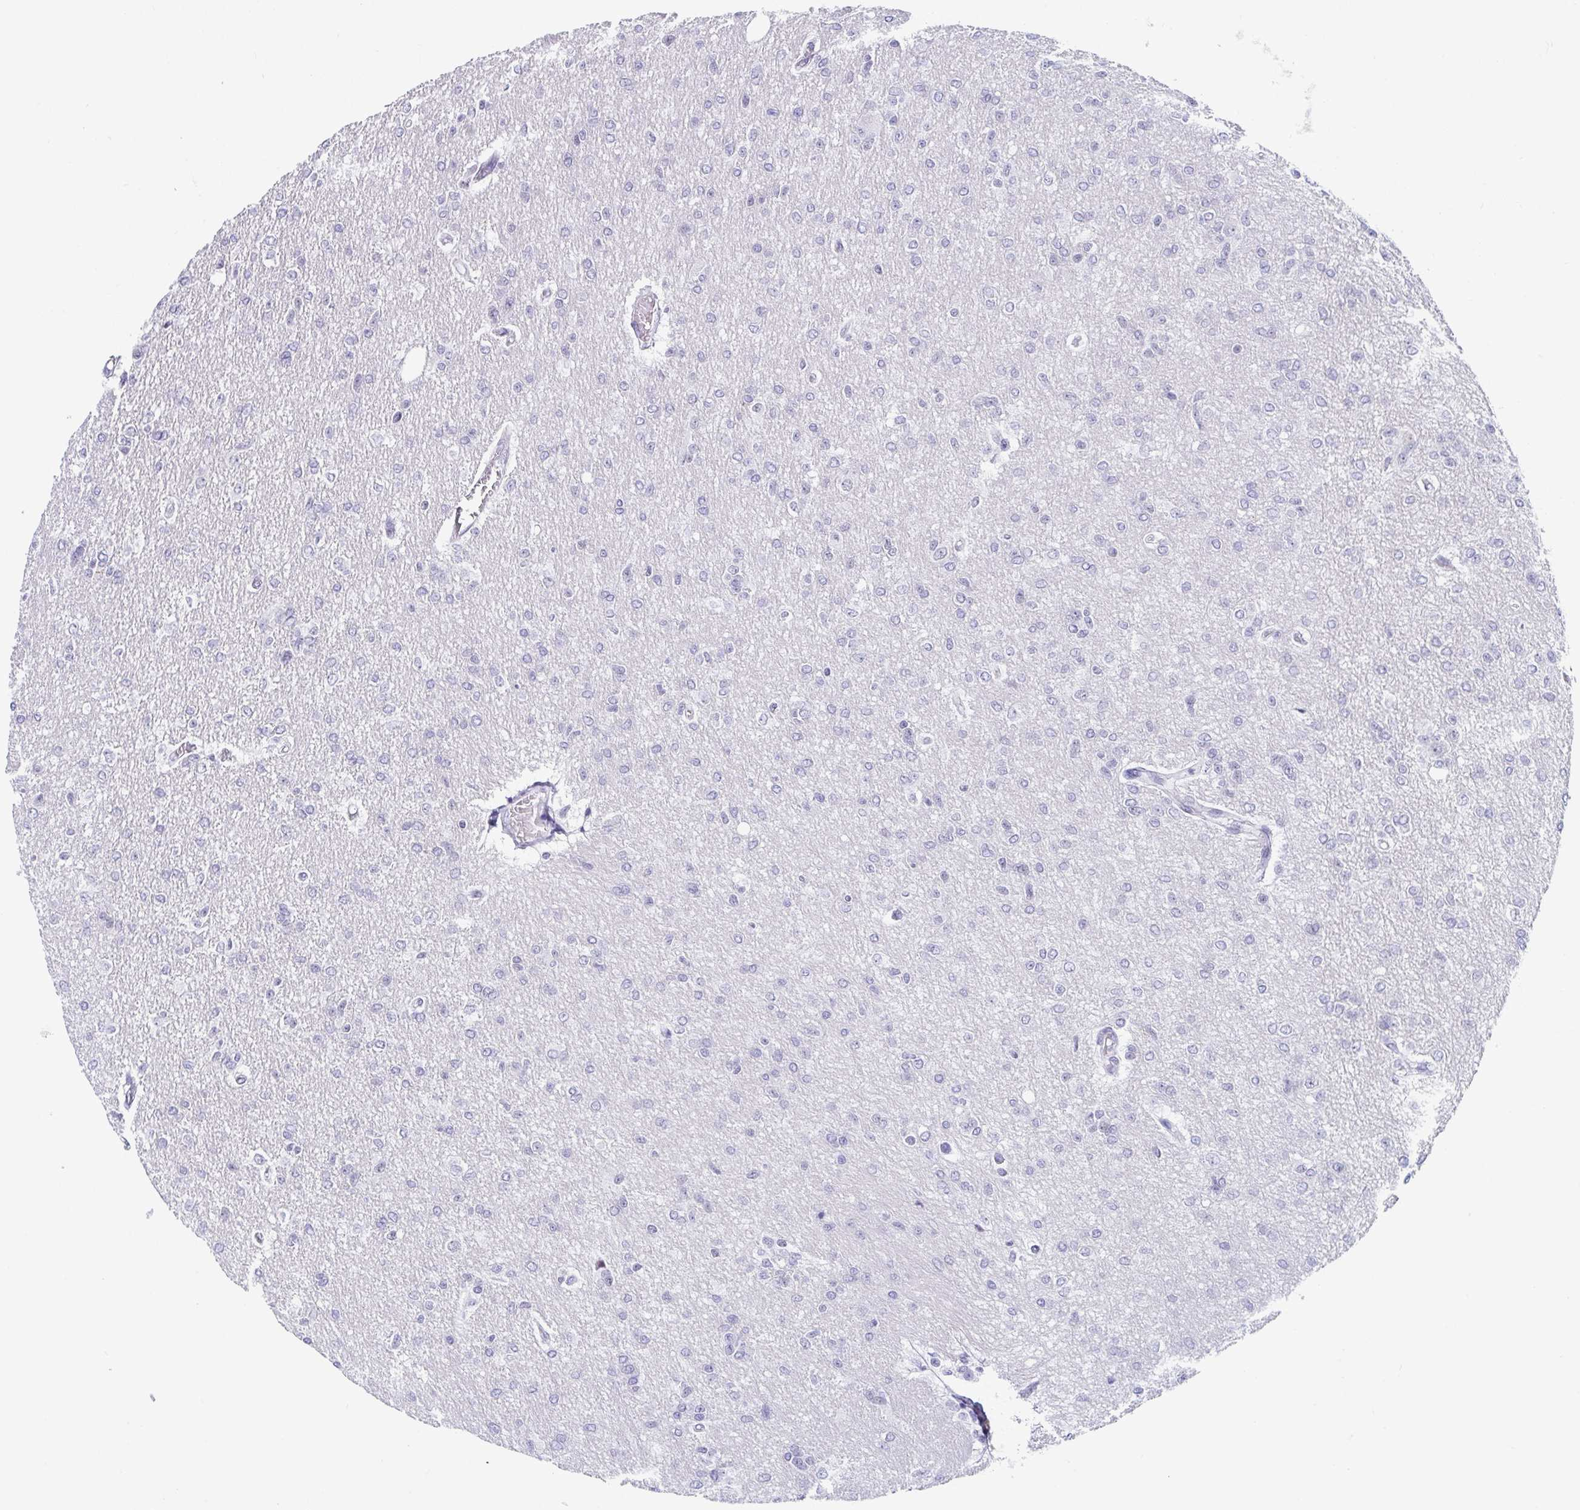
{"staining": {"intensity": "negative", "quantity": "none", "location": "none"}, "tissue": "glioma", "cell_type": "Tumor cells", "image_type": "cancer", "snomed": [{"axis": "morphology", "description": "Glioma, malignant, Low grade"}, {"axis": "topography", "description": "Brain"}], "caption": "Immunohistochemical staining of malignant low-grade glioma displays no significant expression in tumor cells.", "gene": "WDR72", "patient": {"sex": "male", "age": 26}}